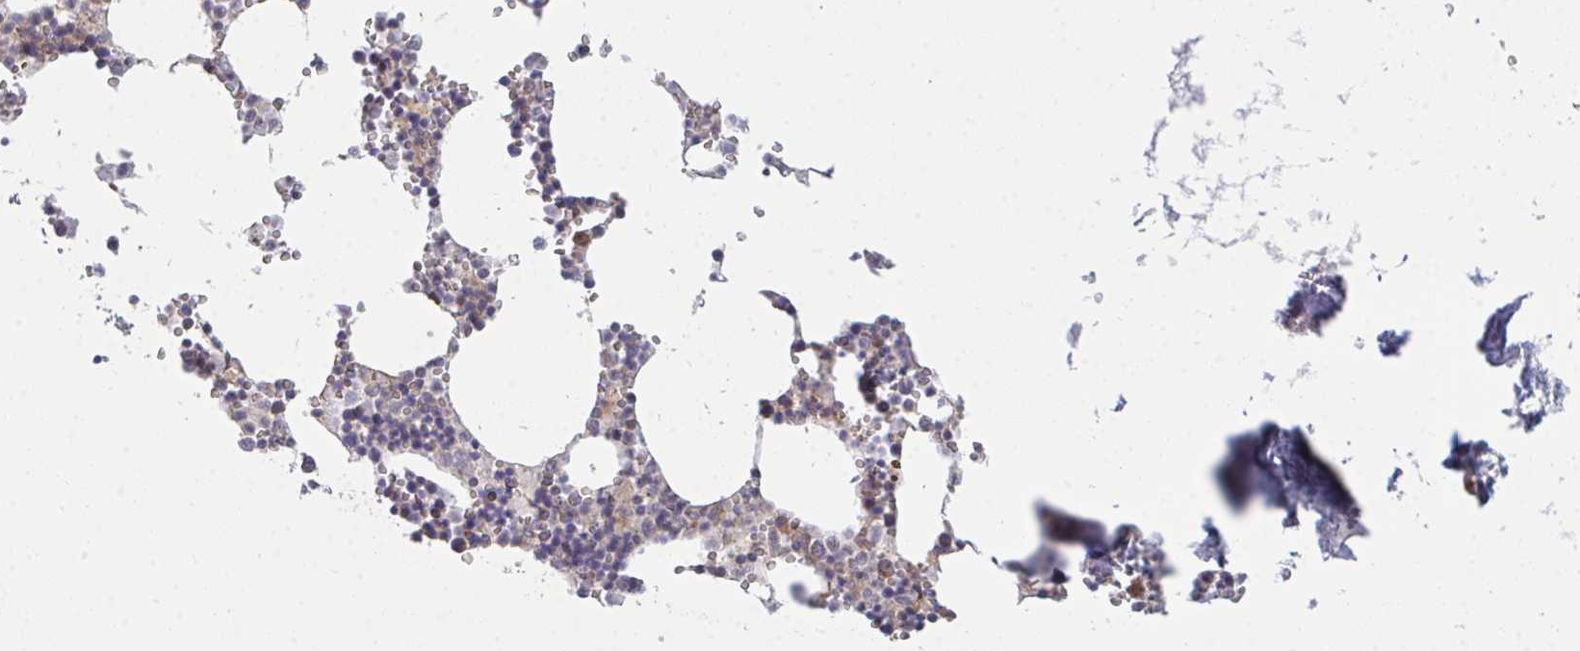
{"staining": {"intensity": "moderate", "quantity": "<25%", "location": "cytoplasmic/membranous"}, "tissue": "bone marrow", "cell_type": "Hematopoietic cells", "image_type": "normal", "snomed": [{"axis": "morphology", "description": "Normal tissue, NOS"}, {"axis": "topography", "description": "Bone marrow"}], "caption": "A histopathology image of bone marrow stained for a protein shows moderate cytoplasmic/membranous brown staining in hematopoietic cells. (brown staining indicates protein expression, while blue staining denotes nuclei).", "gene": "CASP9", "patient": {"sex": "male", "age": 54}}